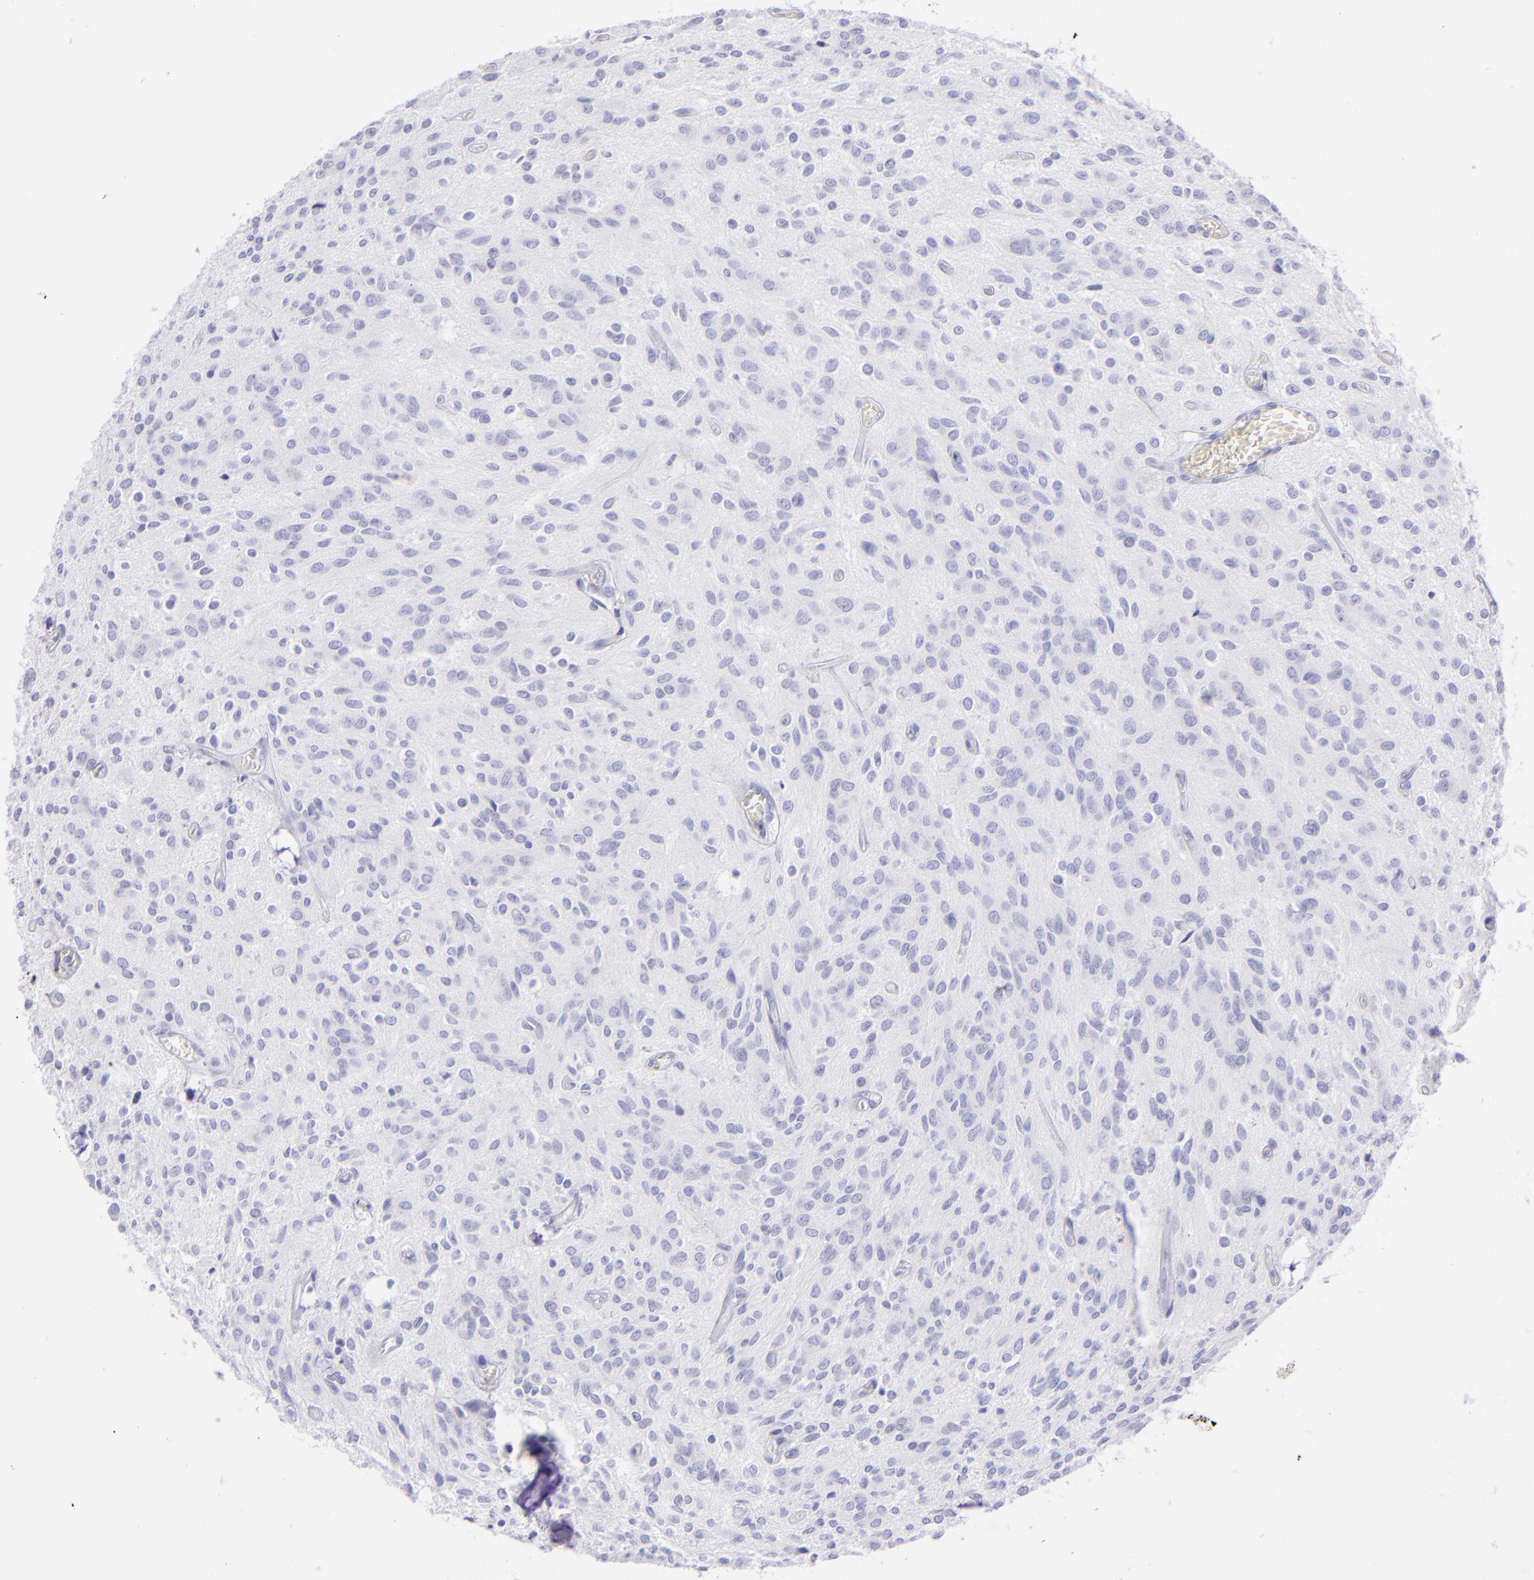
{"staining": {"intensity": "negative", "quantity": "none", "location": "none"}, "tissue": "glioma", "cell_type": "Tumor cells", "image_type": "cancer", "snomed": [{"axis": "morphology", "description": "Glioma, malignant, Low grade"}, {"axis": "topography", "description": "Brain"}], "caption": "High power microscopy micrograph of an IHC micrograph of malignant glioma (low-grade), revealing no significant expression in tumor cells.", "gene": "PRPH", "patient": {"sex": "female", "age": 15}}